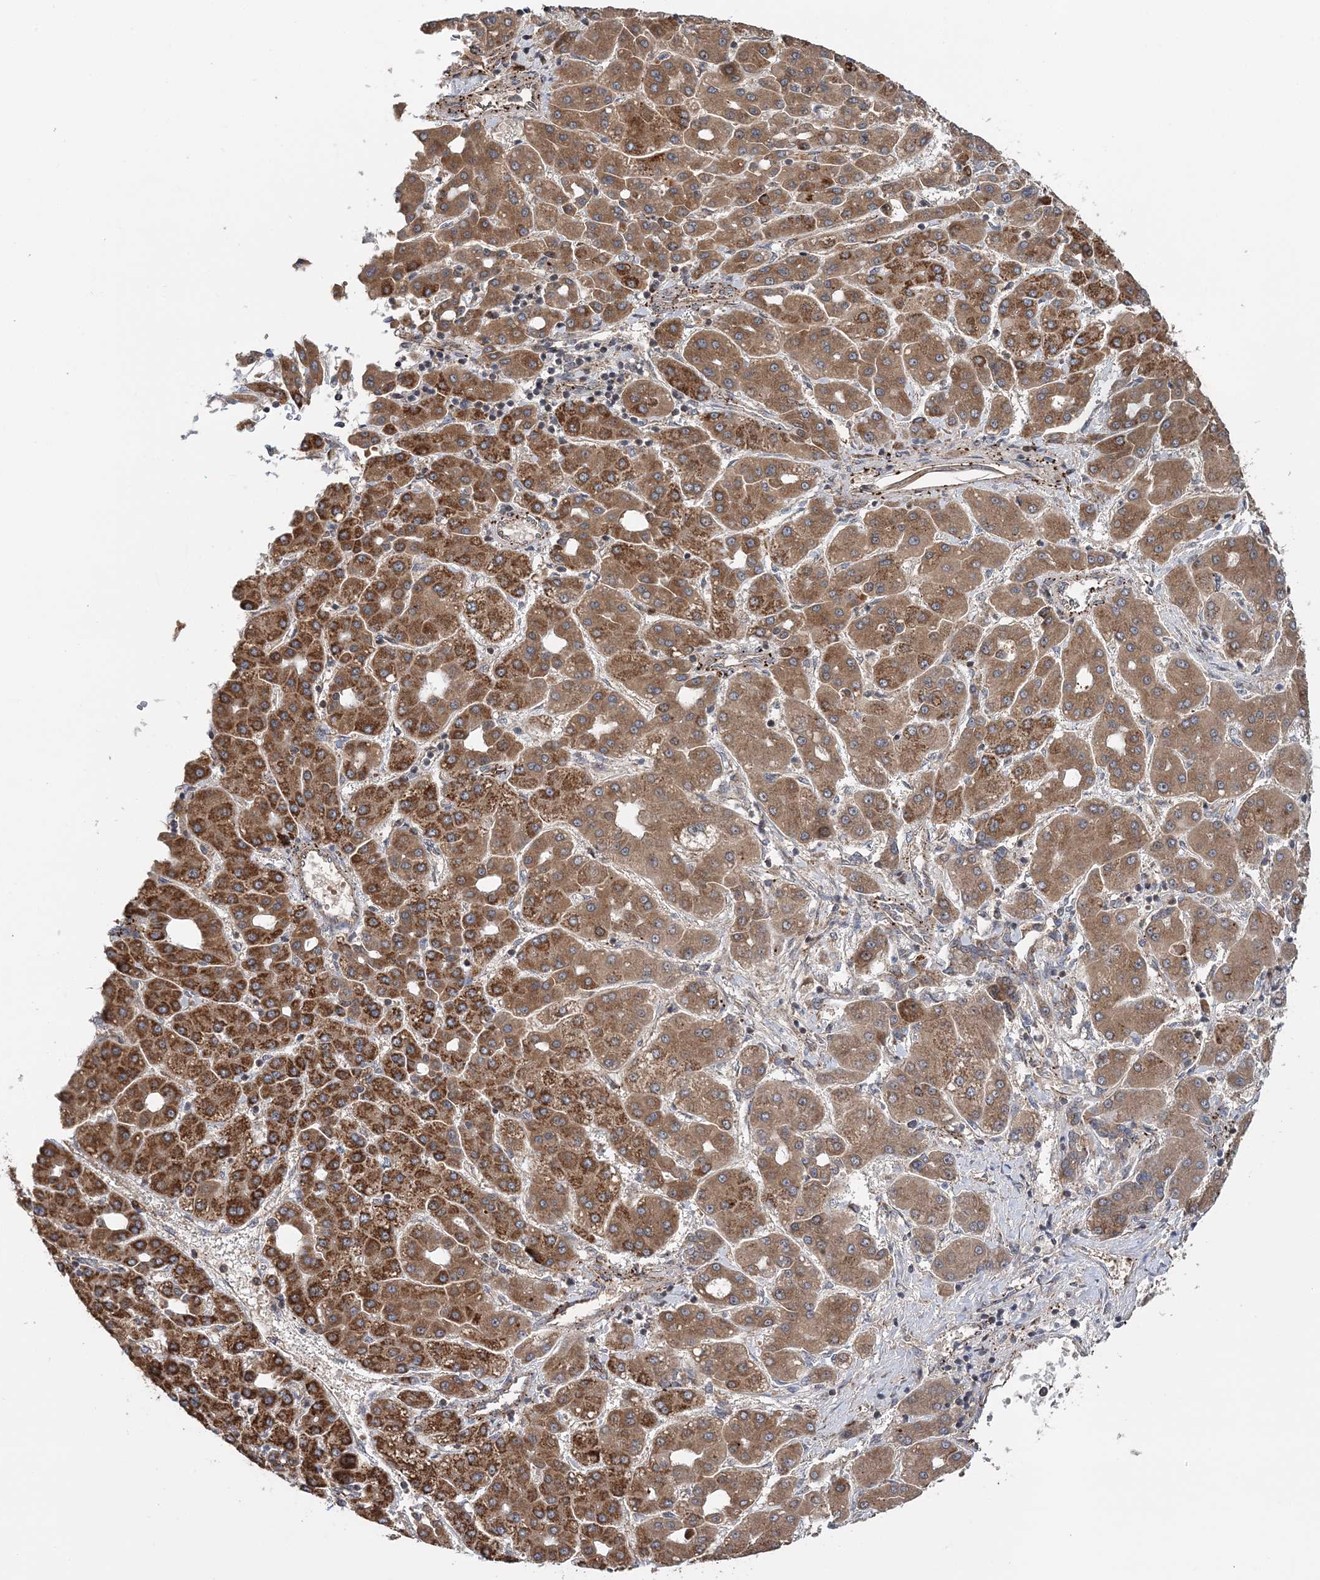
{"staining": {"intensity": "strong", "quantity": ">75%", "location": "cytoplasmic/membranous"}, "tissue": "liver cancer", "cell_type": "Tumor cells", "image_type": "cancer", "snomed": [{"axis": "morphology", "description": "Carcinoma, Hepatocellular, NOS"}, {"axis": "topography", "description": "Liver"}], "caption": "Tumor cells demonstrate strong cytoplasmic/membranous expression in about >75% of cells in liver hepatocellular carcinoma. The staining was performed using DAB (3,3'-diaminobenzidine), with brown indicating positive protein expression. Nuclei are stained blue with hematoxylin.", "gene": "KIF4A", "patient": {"sex": "male", "age": 65}}